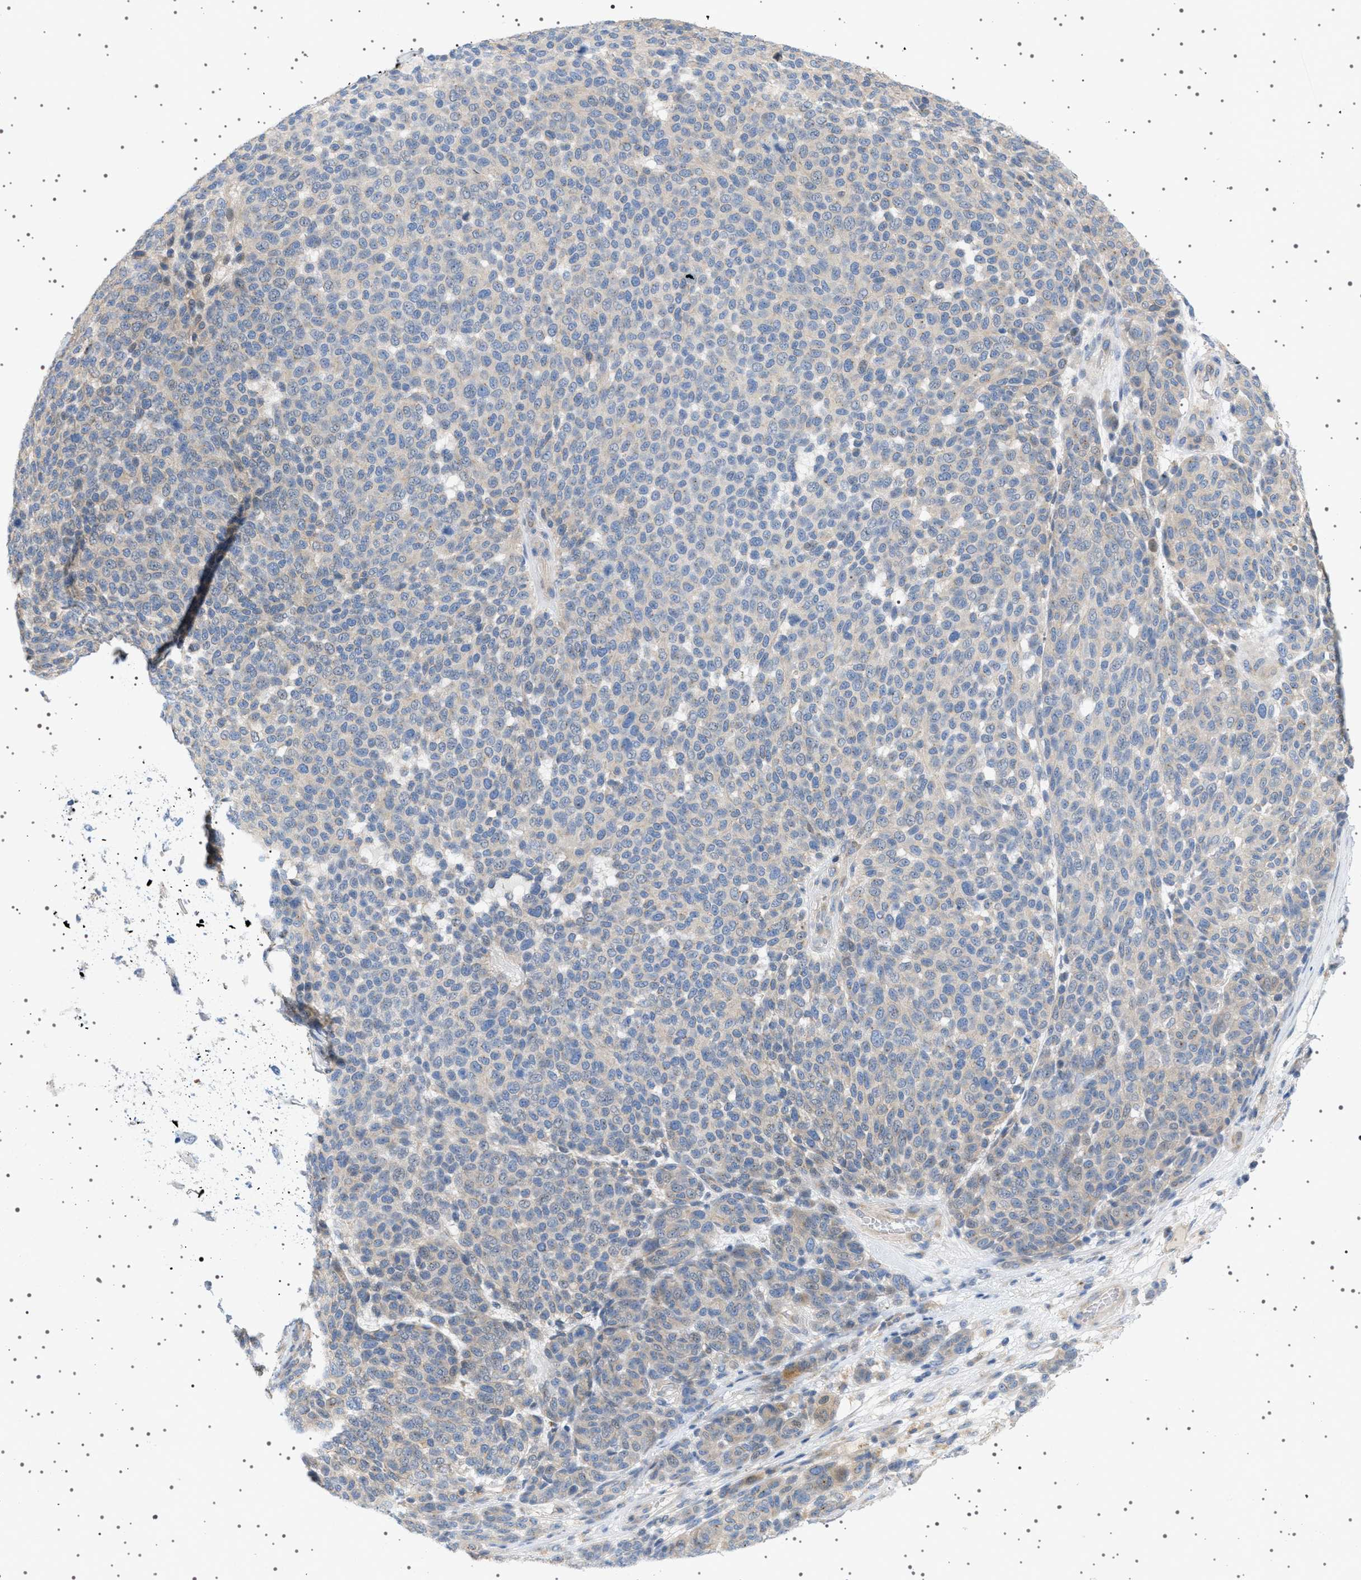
{"staining": {"intensity": "weak", "quantity": "<25%", "location": "cytoplasmic/membranous"}, "tissue": "melanoma", "cell_type": "Tumor cells", "image_type": "cancer", "snomed": [{"axis": "morphology", "description": "Malignant melanoma, NOS"}, {"axis": "topography", "description": "Skin"}], "caption": "An immunohistochemistry image of melanoma is shown. There is no staining in tumor cells of melanoma.", "gene": "ADCY10", "patient": {"sex": "male", "age": 59}}